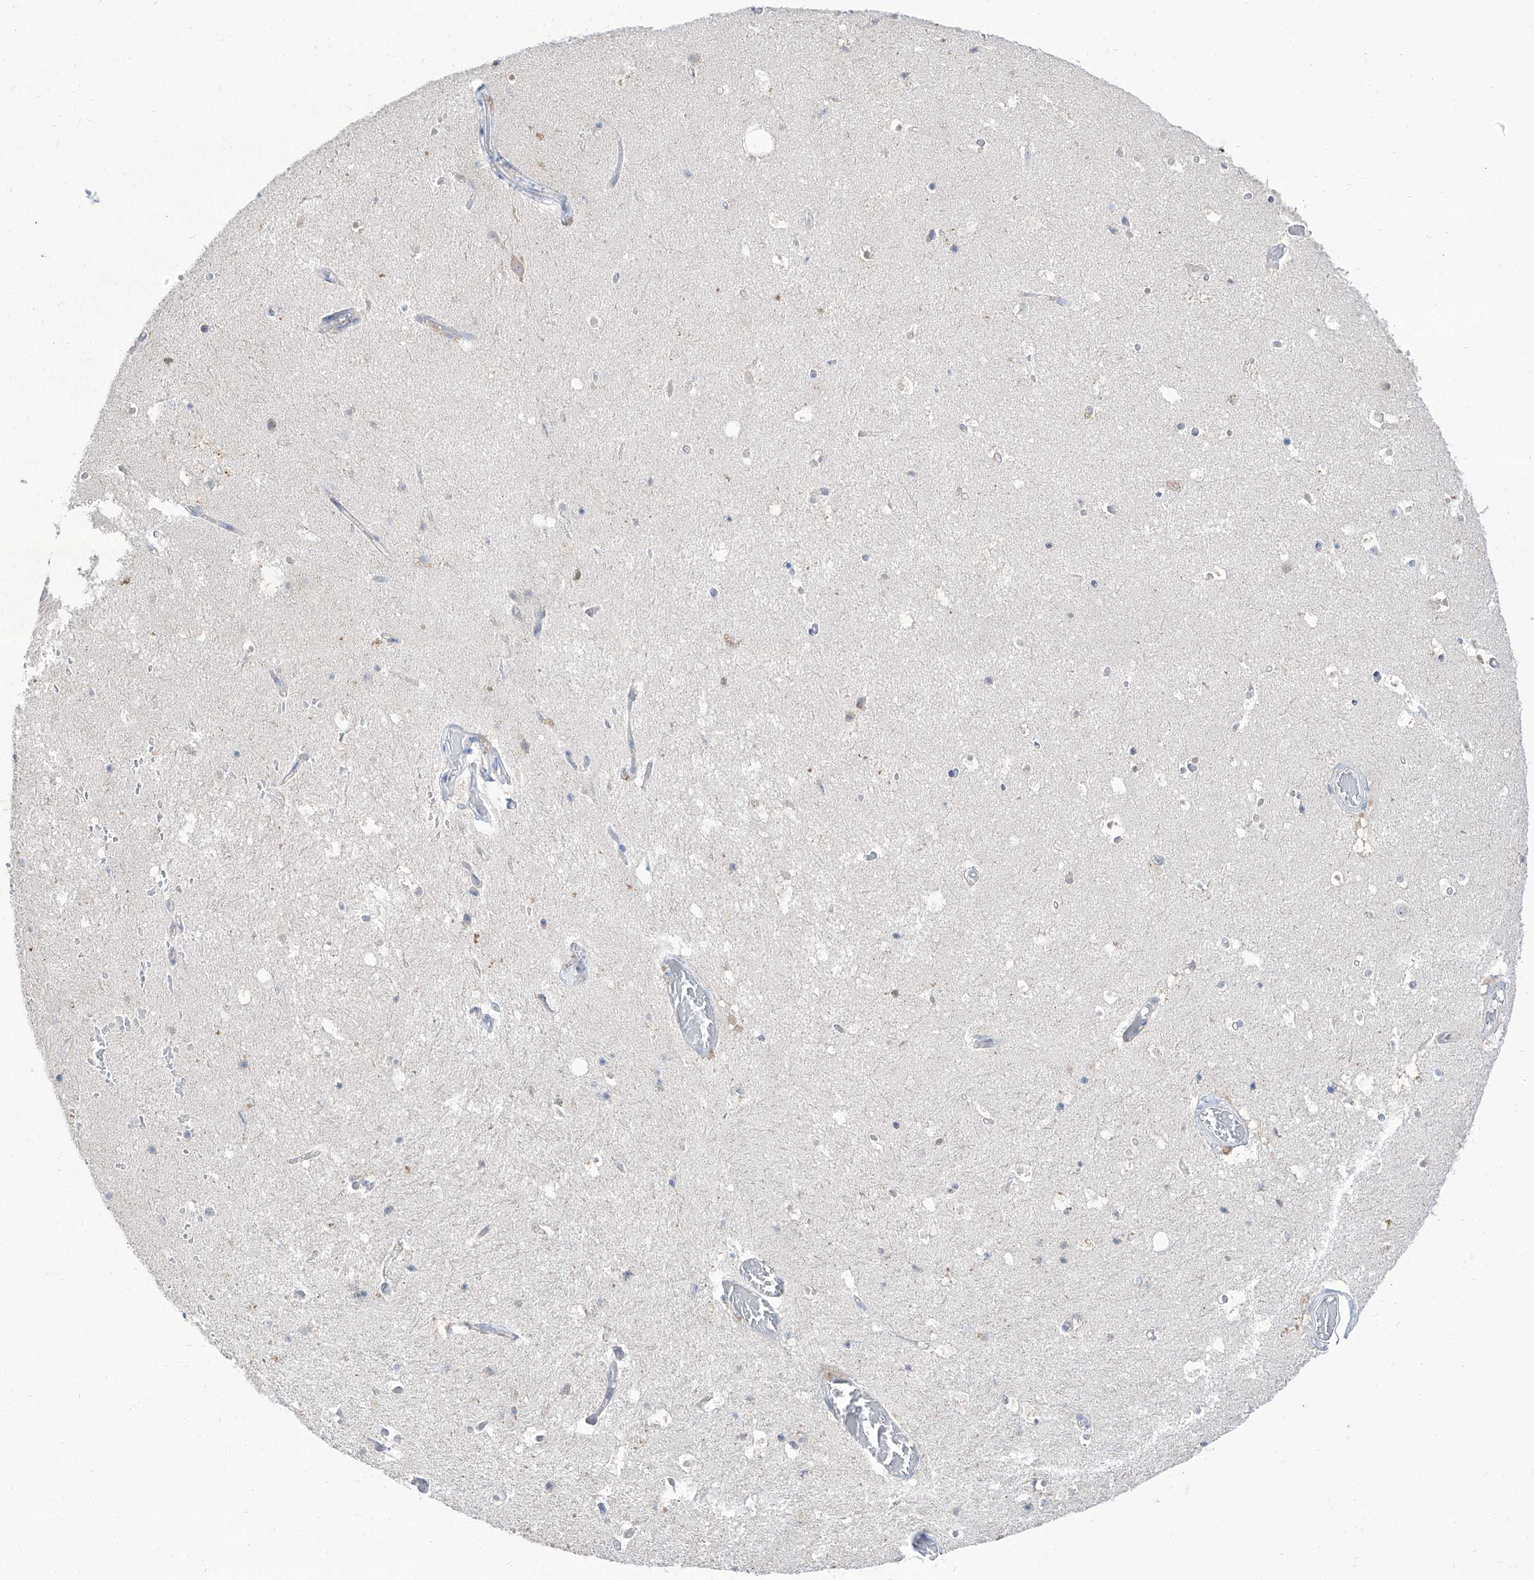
{"staining": {"intensity": "weak", "quantity": "<25%", "location": "cytoplasmic/membranous"}, "tissue": "hippocampus", "cell_type": "Glial cells", "image_type": "normal", "snomed": [{"axis": "morphology", "description": "Normal tissue, NOS"}, {"axis": "topography", "description": "Hippocampus"}], "caption": "DAB (3,3'-diaminobenzidine) immunohistochemical staining of unremarkable human hippocampus displays no significant staining in glial cells. Nuclei are stained in blue.", "gene": "BROX", "patient": {"sex": "female", "age": 52}}